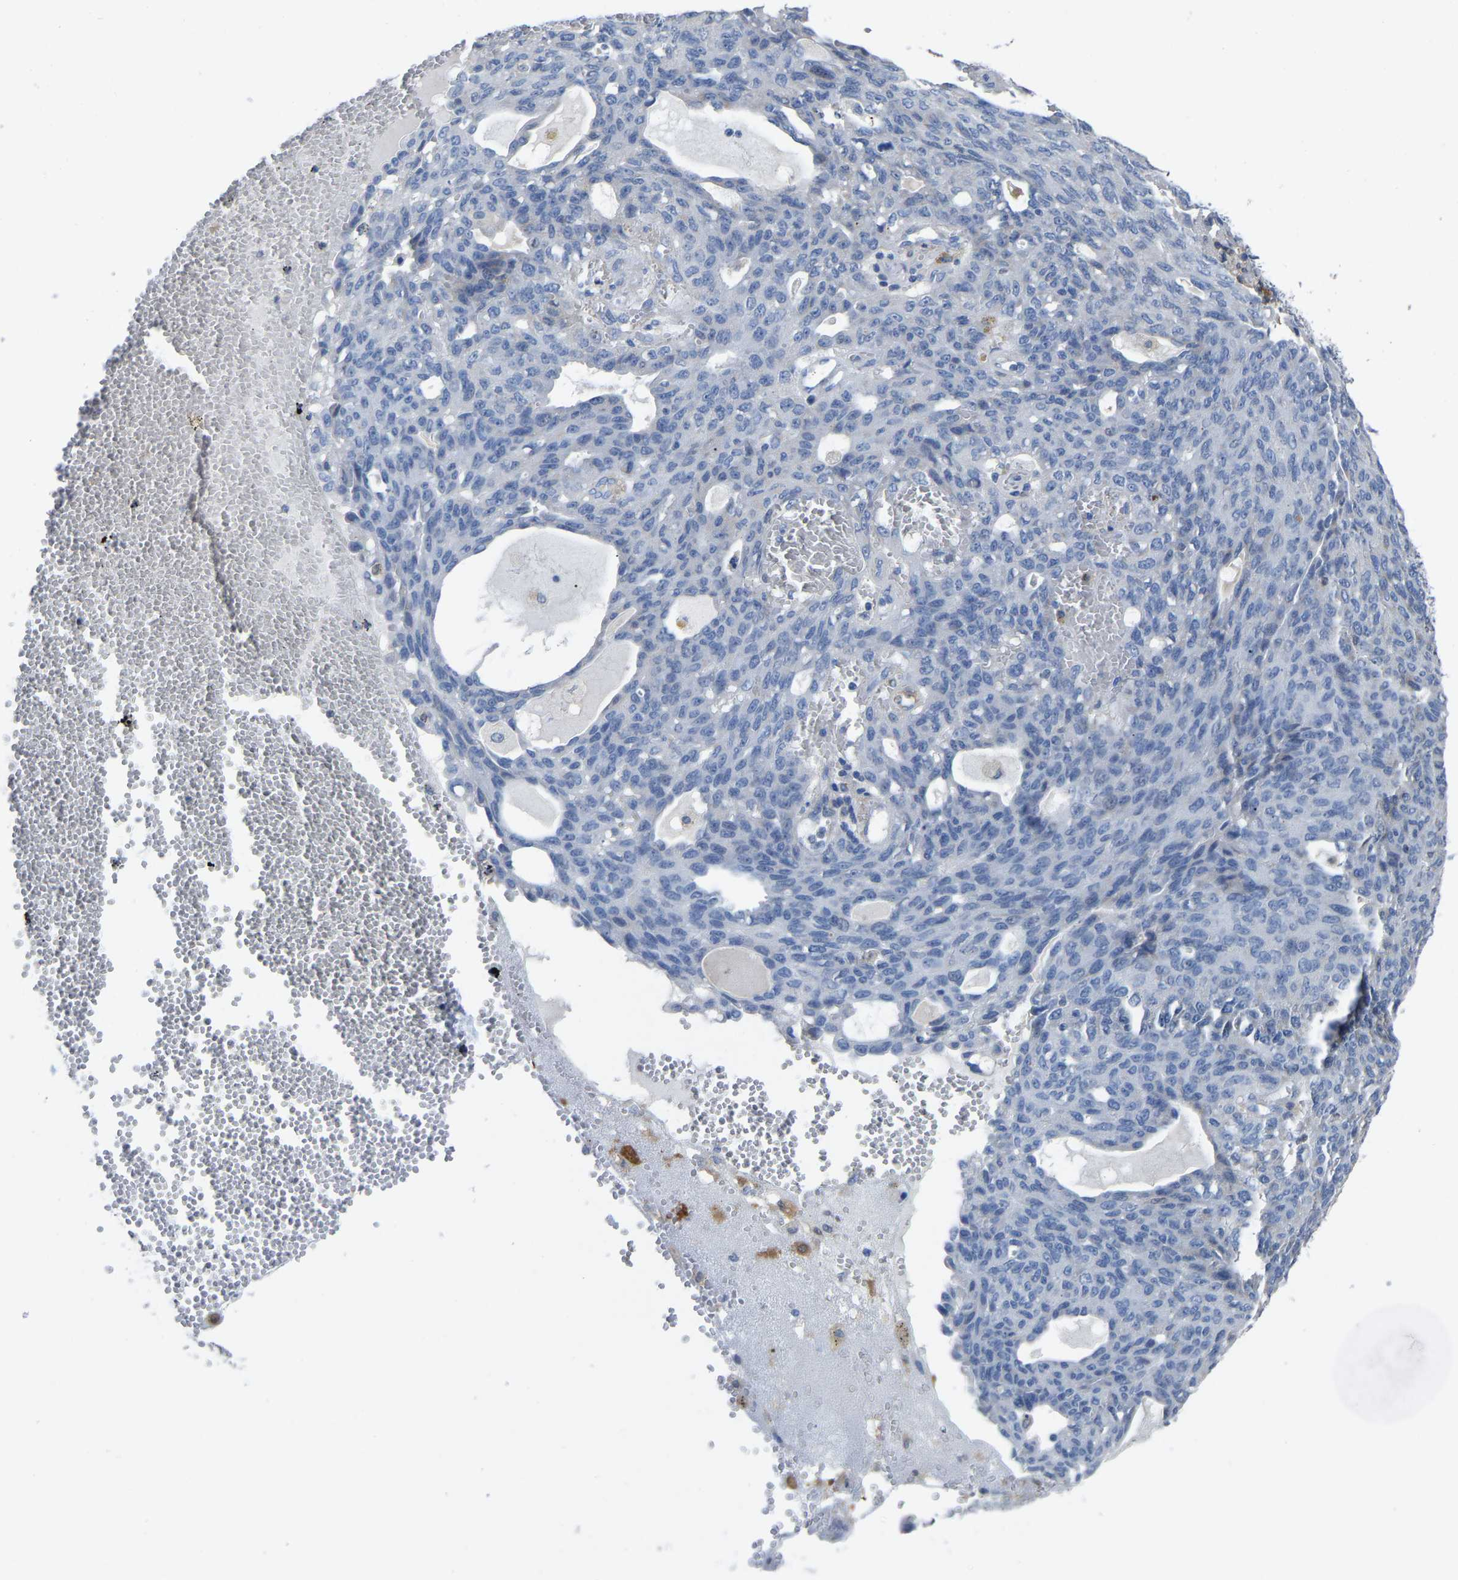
{"staining": {"intensity": "negative", "quantity": "none", "location": "none"}, "tissue": "ovarian cancer", "cell_type": "Tumor cells", "image_type": "cancer", "snomed": [{"axis": "morphology", "description": "Carcinoma, endometroid"}, {"axis": "topography", "description": "Ovary"}], "caption": "Tumor cells show no significant protein positivity in endometroid carcinoma (ovarian).", "gene": "ULBP2", "patient": {"sex": "female", "age": 60}}